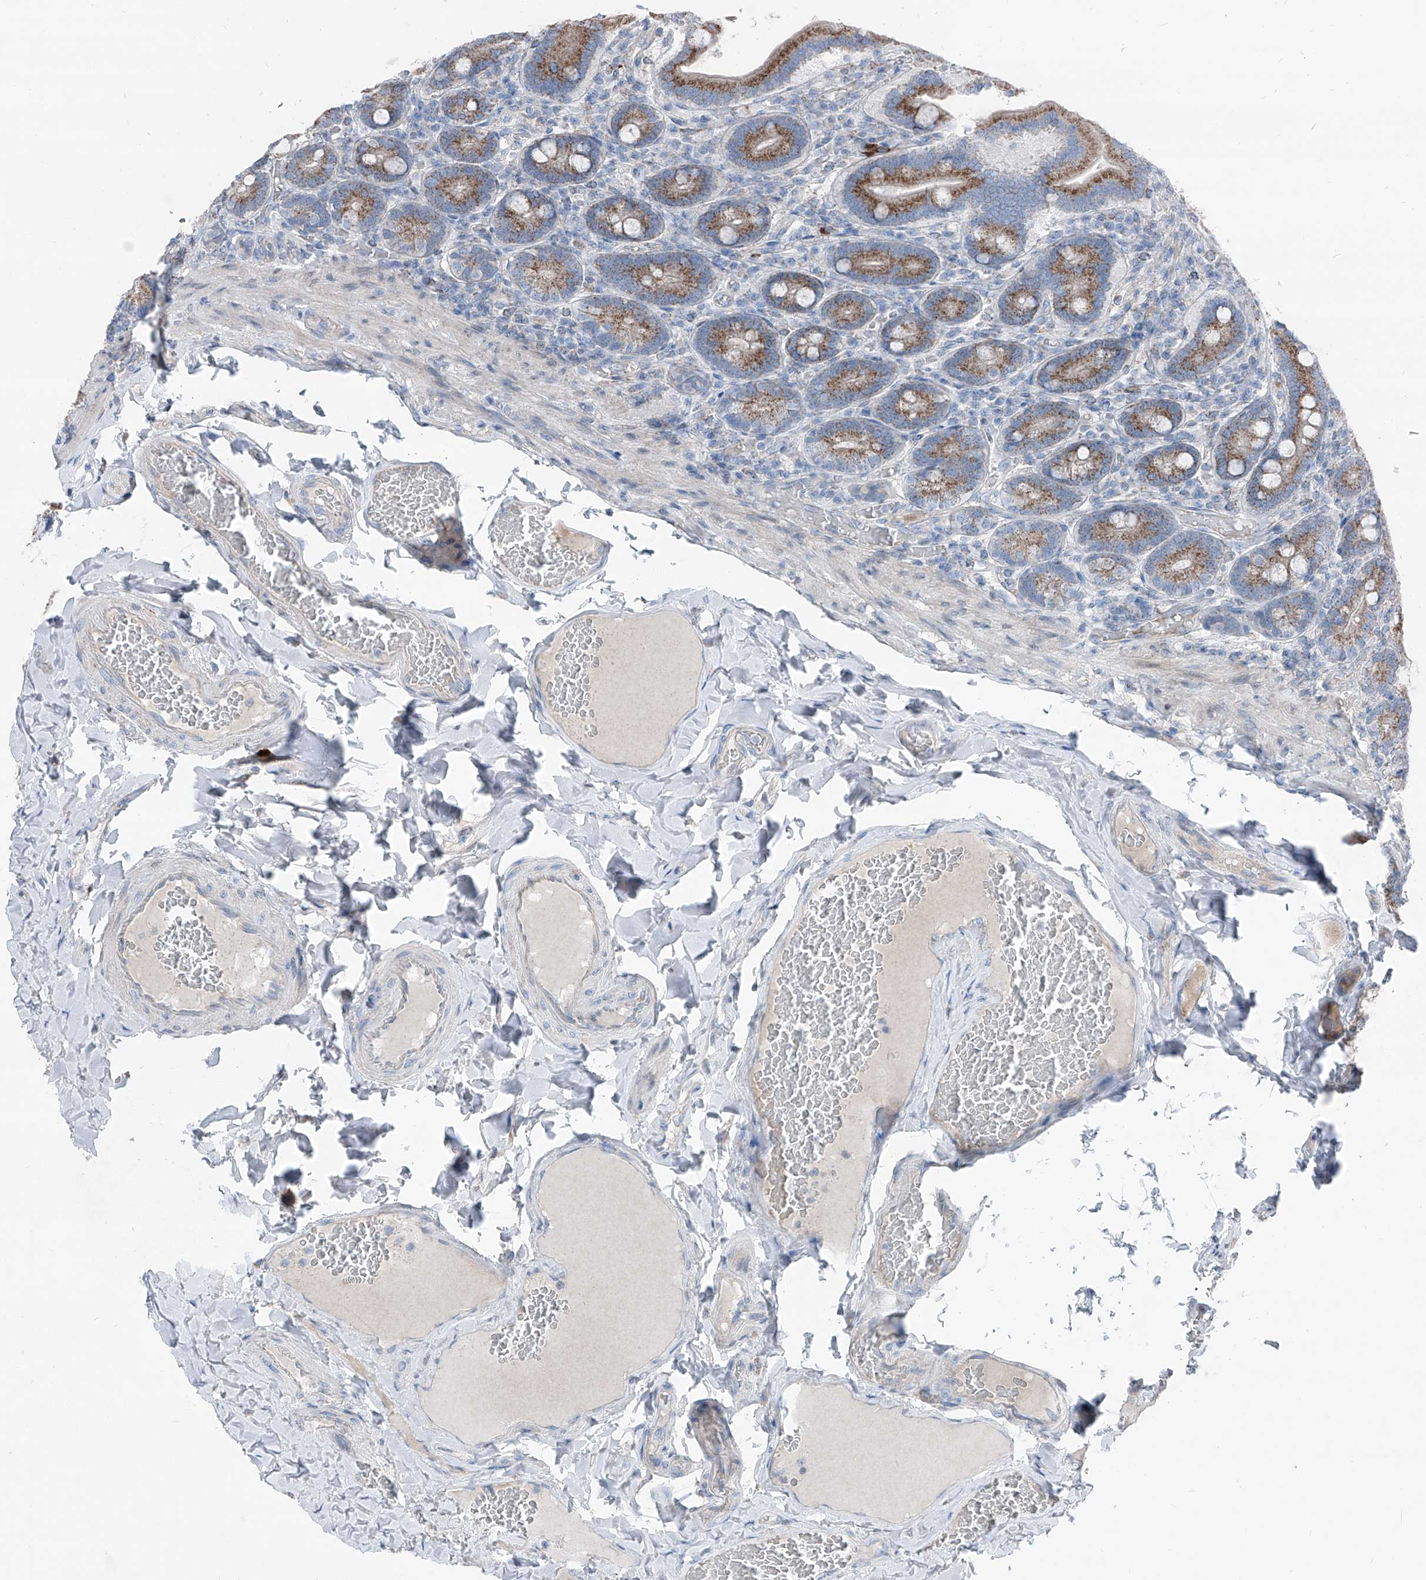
{"staining": {"intensity": "moderate", "quantity": ">75%", "location": "cytoplasmic/membranous"}, "tissue": "duodenum", "cell_type": "Glandular cells", "image_type": "normal", "snomed": [{"axis": "morphology", "description": "Normal tissue, NOS"}, {"axis": "topography", "description": "Duodenum"}], "caption": "Immunohistochemical staining of normal human duodenum shows medium levels of moderate cytoplasmic/membranous staining in about >75% of glandular cells.", "gene": "AGPS", "patient": {"sex": "female", "age": 62}}